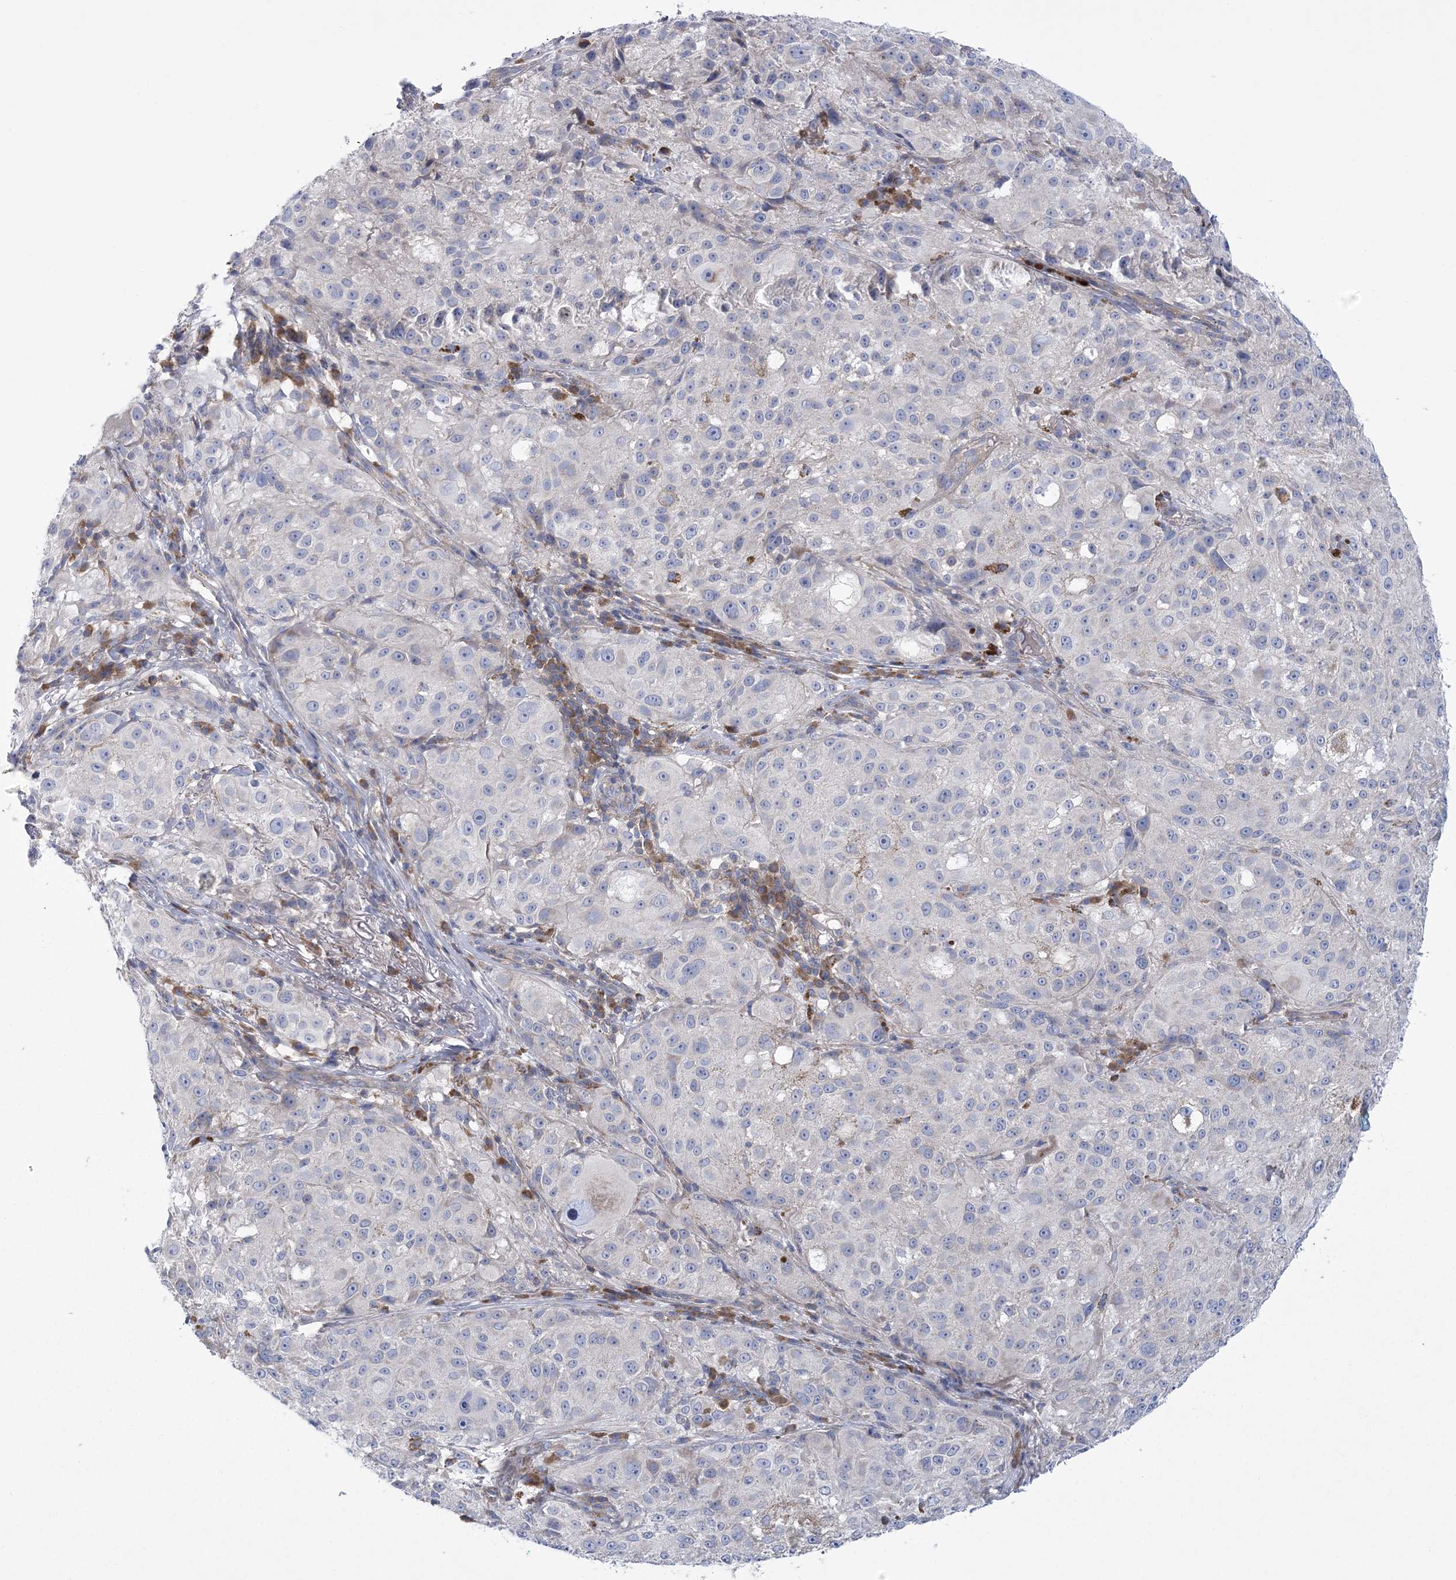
{"staining": {"intensity": "negative", "quantity": "none", "location": "none"}, "tissue": "melanoma", "cell_type": "Tumor cells", "image_type": "cancer", "snomed": [{"axis": "morphology", "description": "Necrosis, NOS"}, {"axis": "morphology", "description": "Malignant melanoma, NOS"}, {"axis": "topography", "description": "Skin"}], "caption": "Histopathology image shows no protein positivity in tumor cells of melanoma tissue. The staining was performed using DAB (3,3'-diaminobenzidine) to visualize the protein expression in brown, while the nuclei were stained in blue with hematoxylin (Magnification: 20x).", "gene": "ARSJ", "patient": {"sex": "female", "age": 87}}